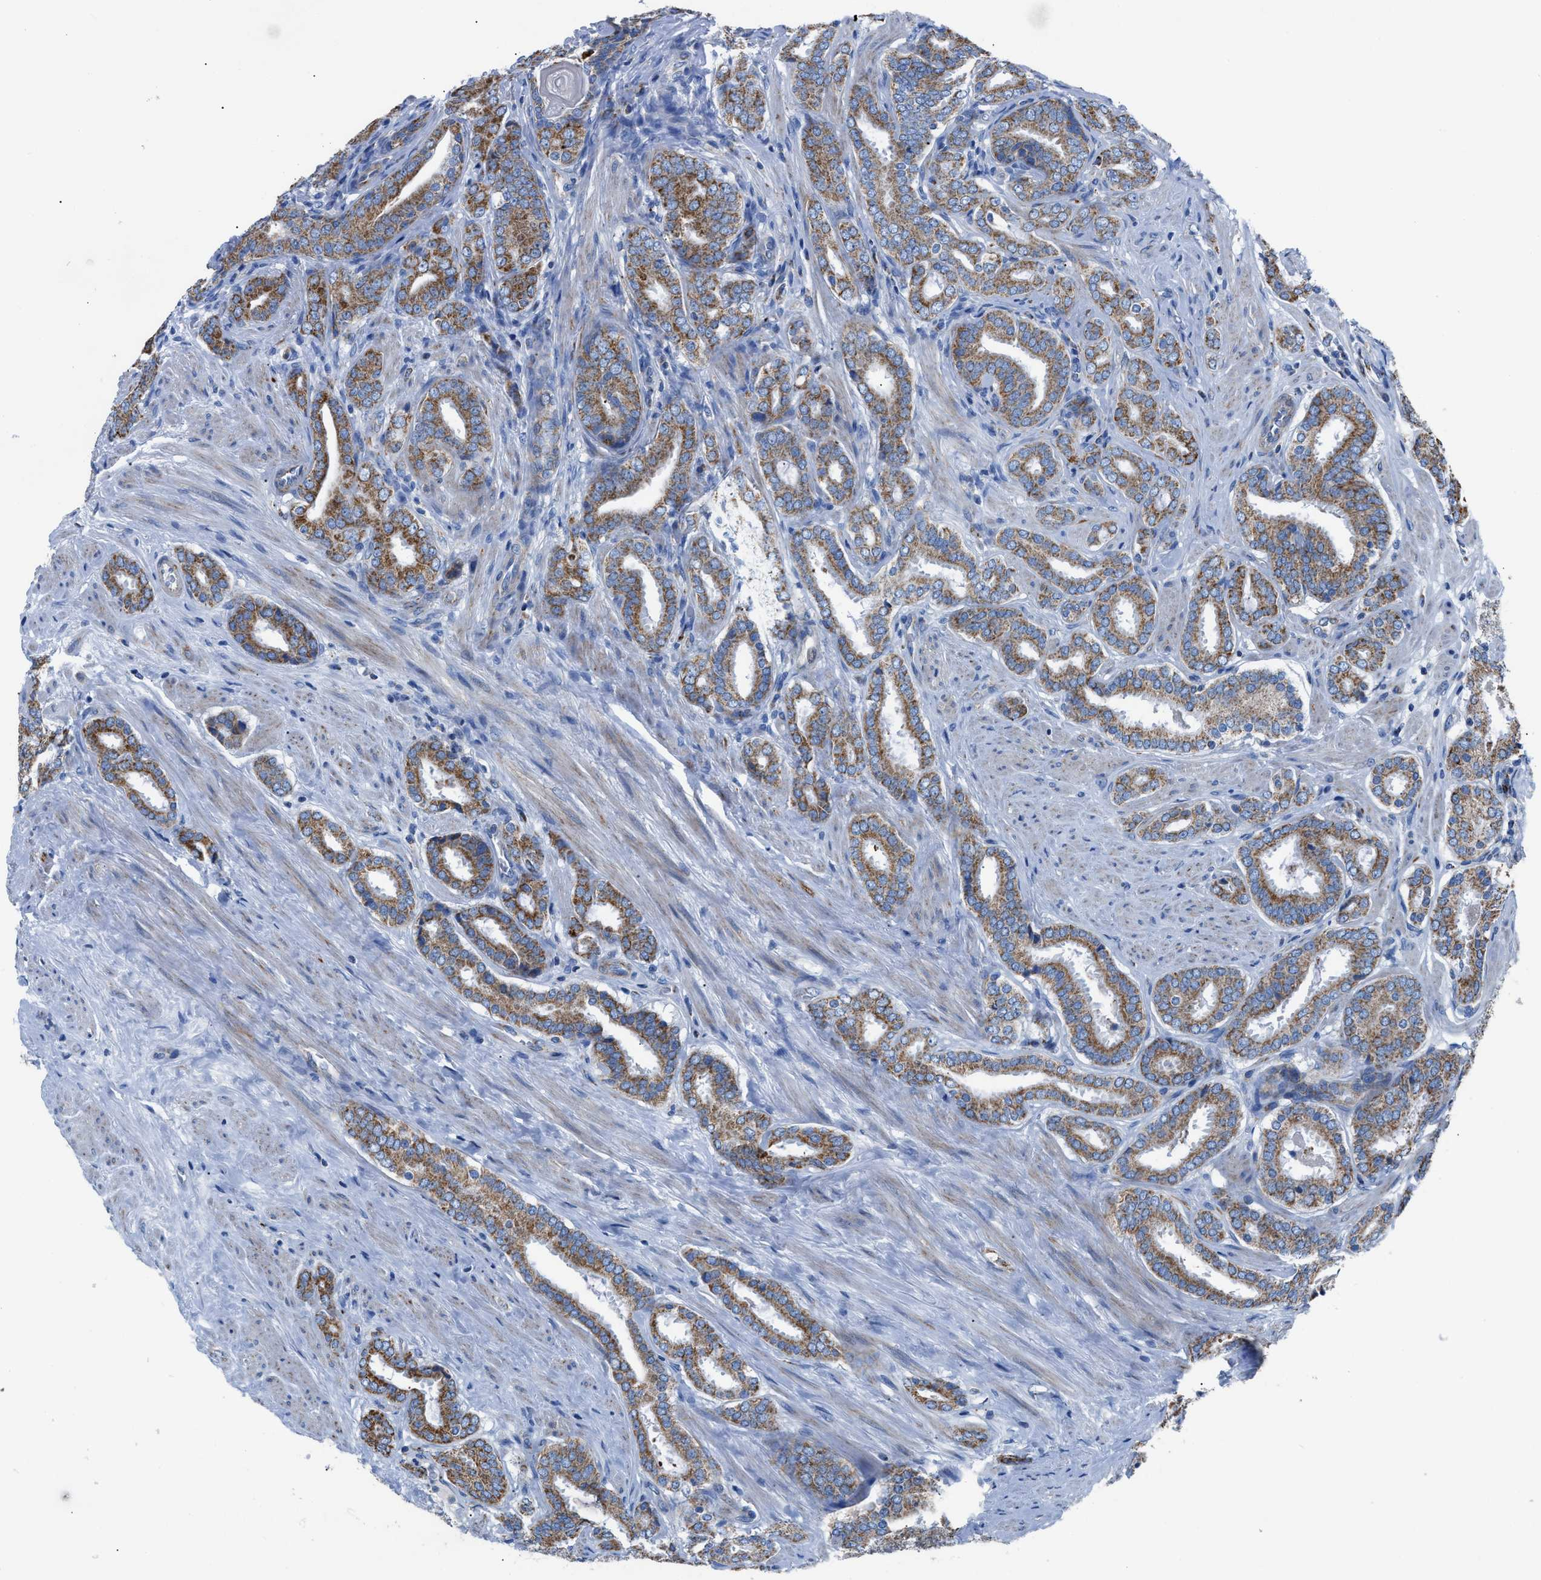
{"staining": {"intensity": "moderate", "quantity": ">75%", "location": "cytoplasmic/membranous"}, "tissue": "prostate cancer", "cell_type": "Tumor cells", "image_type": "cancer", "snomed": [{"axis": "morphology", "description": "Adenocarcinoma, Low grade"}, {"axis": "topography", "description": "Prostate"}], "caption": "Immunohistochemistry (IHC) of human low-grade adenocarcinoma (prostate) reveals medium levels of moderate cytoplasmic/membranous expression in approximately >75% of tumor cells.", "gene": "ZDHHC3", "patient": {"sex": "male", "age": 69}}